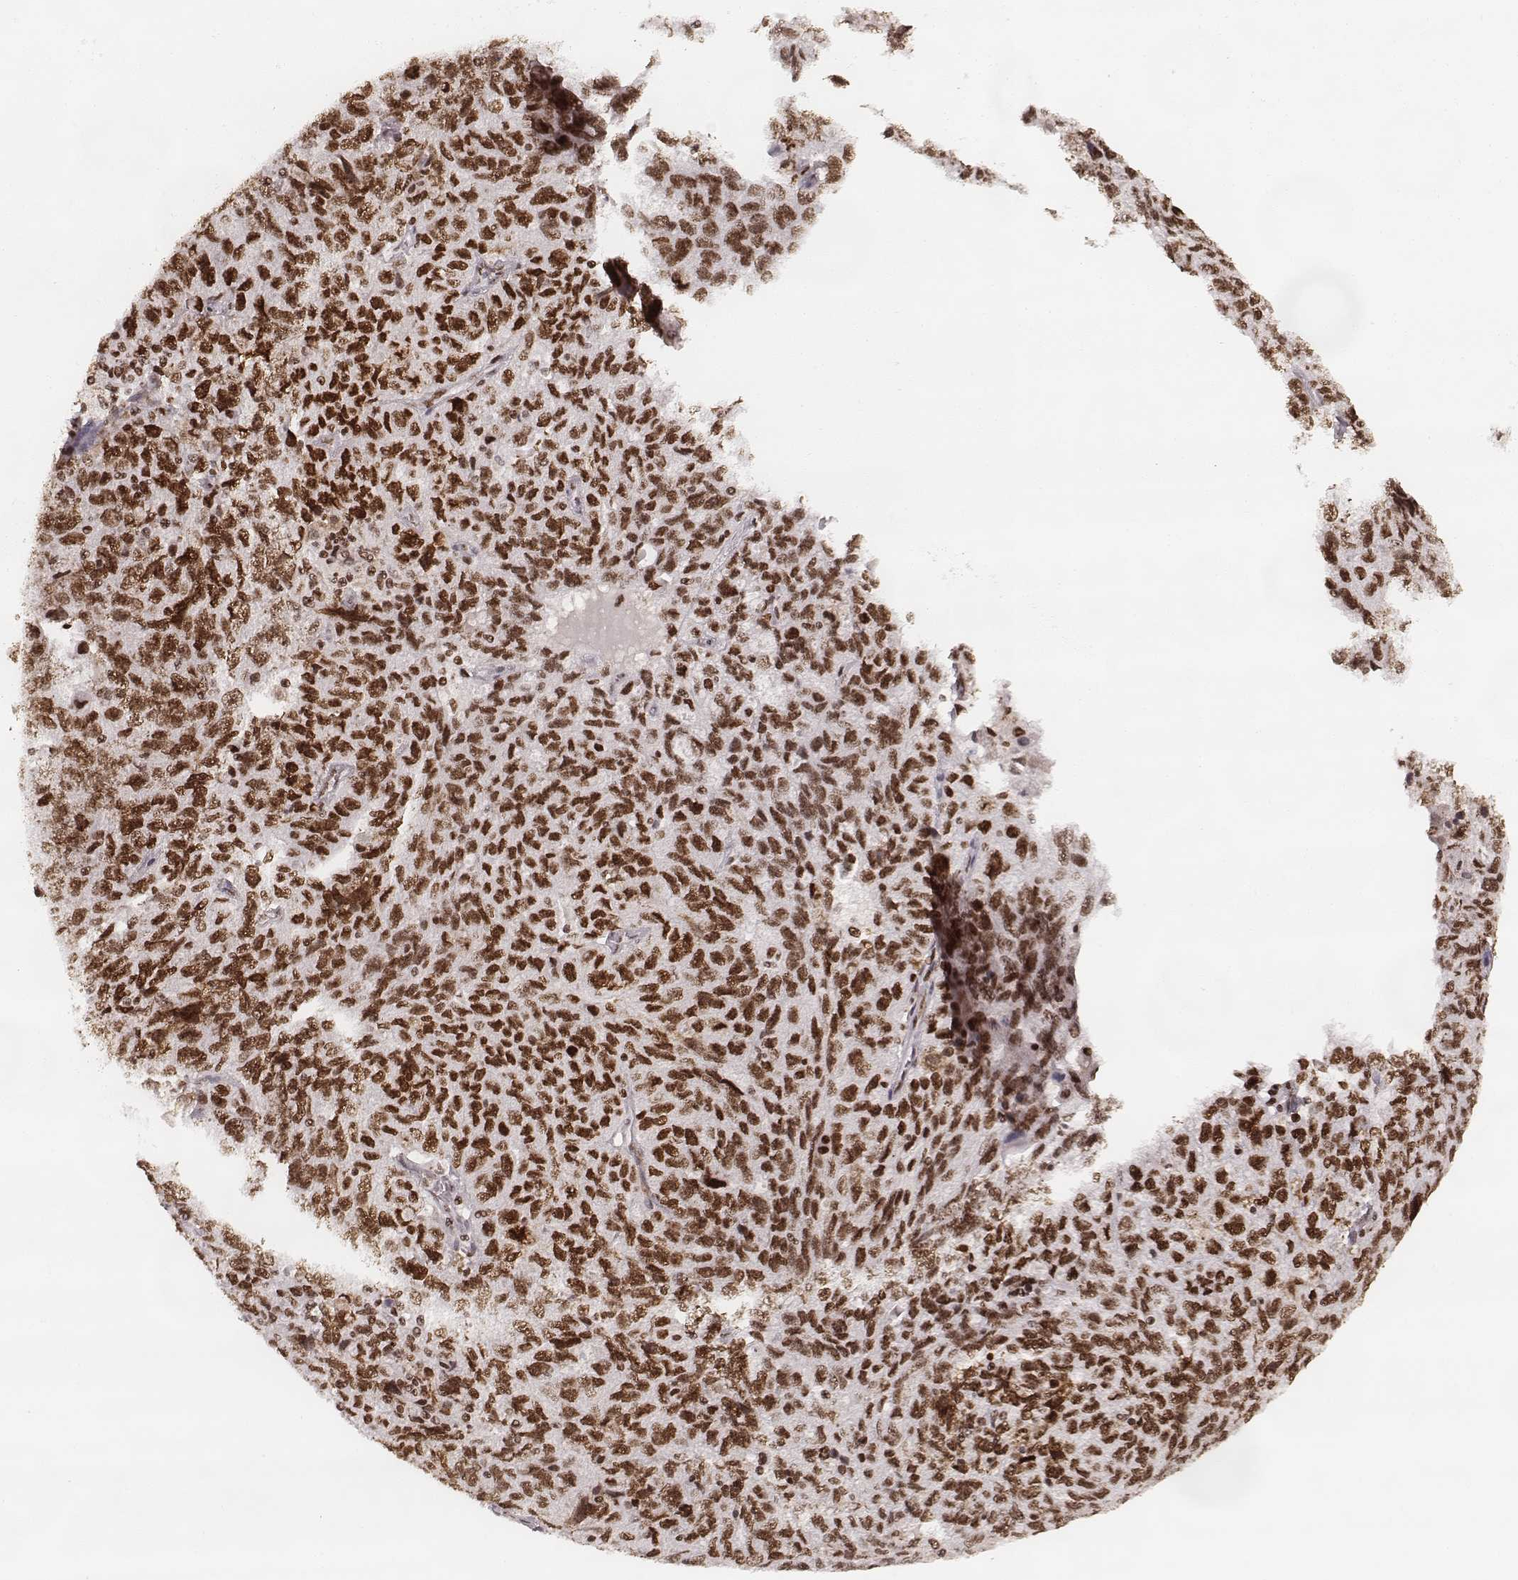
{"staining": {"intensity": "strong", "quantity": ">75%", "location": "nuclear"}, "tissue": "ovarian cancer", "cell_type": "Tumor cells", "image_type": "cancer", "snomed": [{"axis": "morphology", "description": "Cystadenocarcinoma, serous, NOS"}, {"axis": "topography", "description": "Ovary"}], "caption": "Immunohistochemical staining of ovarian cancer displays strong nuclear protein positivity in approximately >75% of tumor cells. (DAB (3,3'-diaminobenzidine) = brown stain, brightfield microscopy at high magnification).", "gene": "PARP1", "patient": {"sex": "female", "age": 71}}